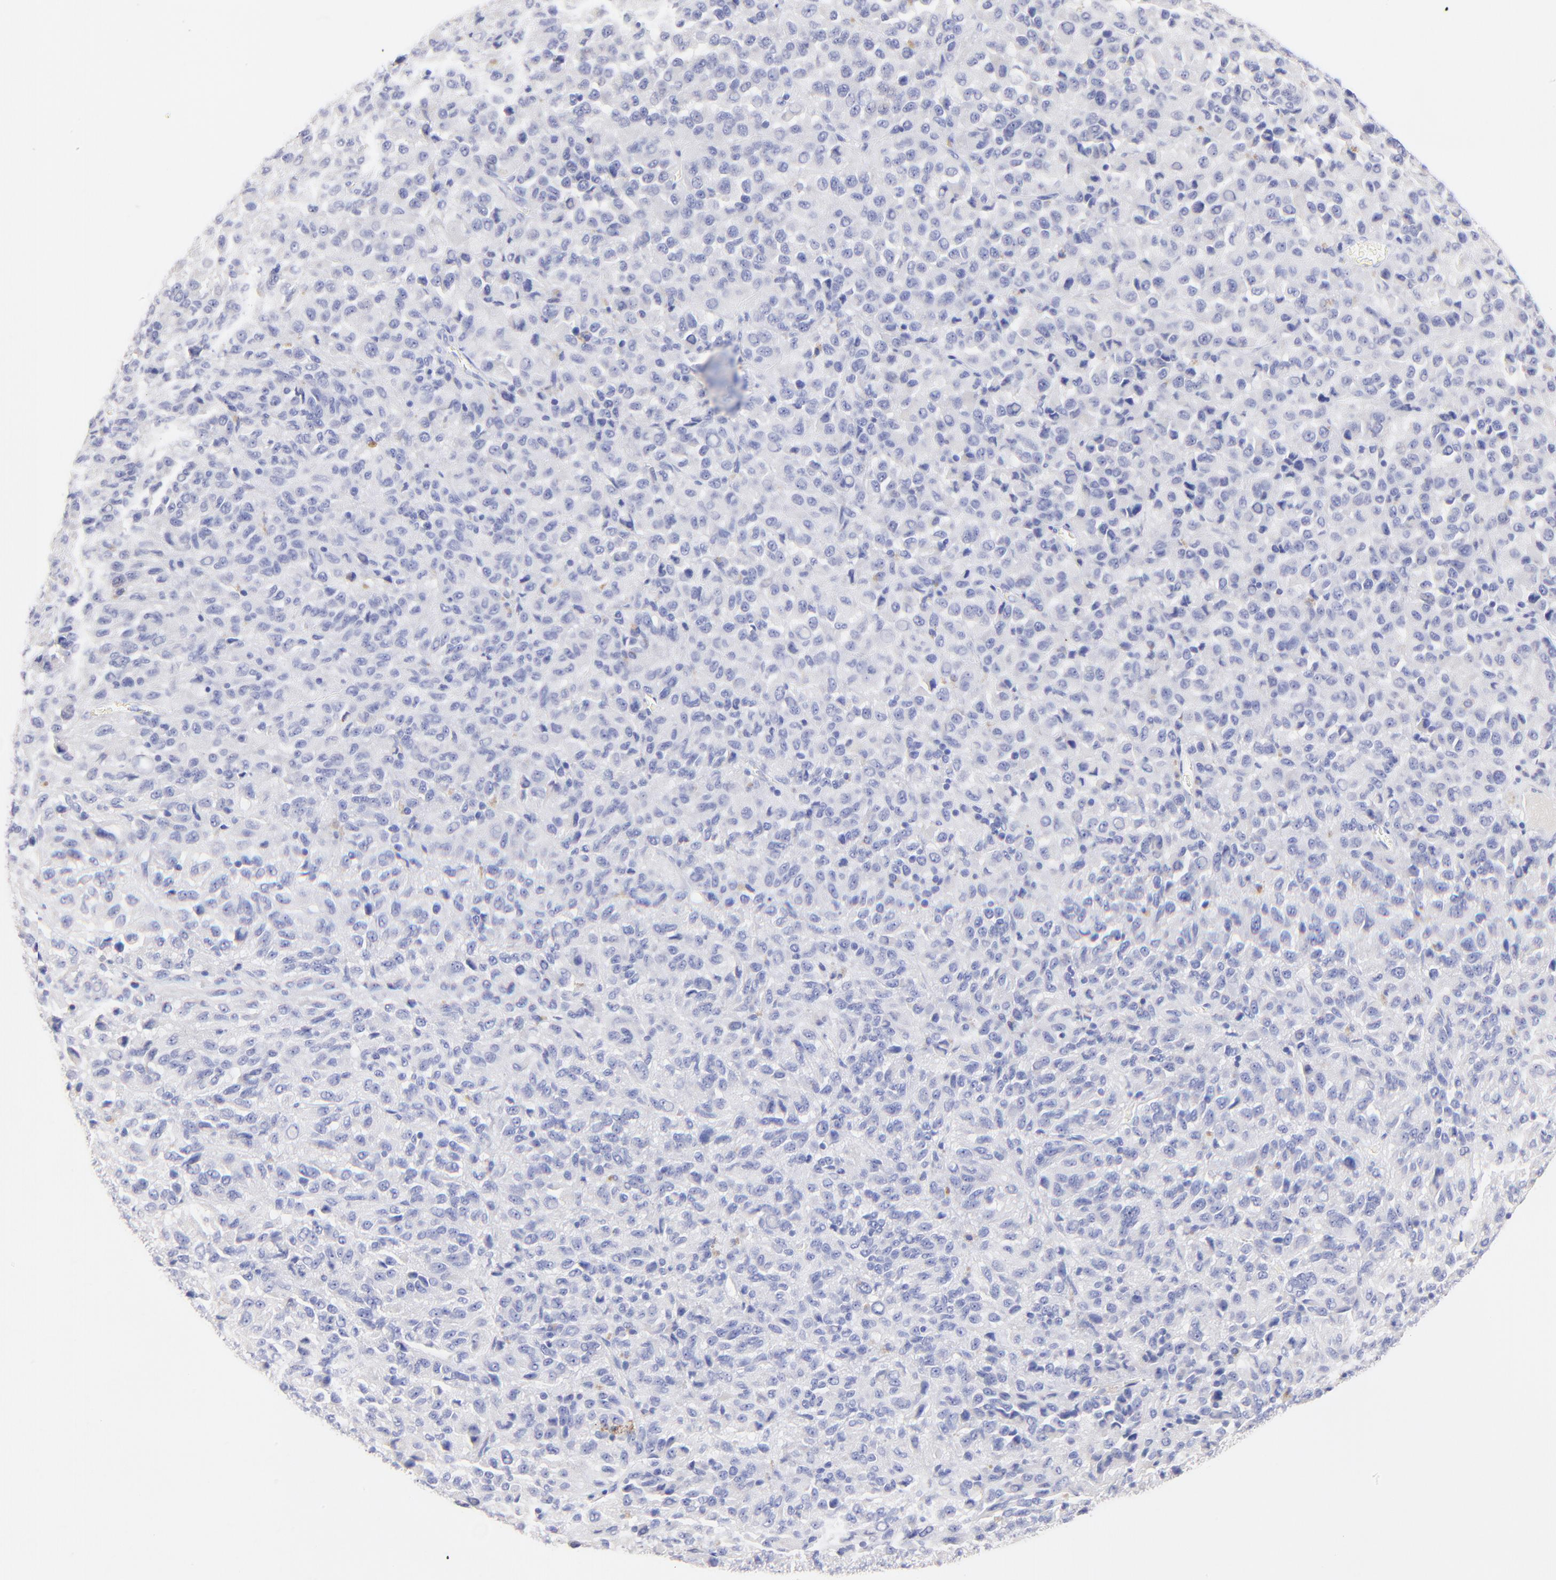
{"staining": {"intensity": "negative", "quantity": "none", "location": "none"}, "tissue": "melanoma", "cell_type": "Tumor cells", "image_type": "cancer", "snomed": [{"axis": "morphology", "description": "Malignant melanoma, Metastatic site"}, {"axis": "topography", "description": "Lung"}], "caption": "Immunohistochemistry photomicrograph of neoplastic tissue: human melanoma stained with DAB shows no significant protein positivity in tumor cells.", "gene": "RAB3A", "patient": {"sex": "male", "age": 64}}